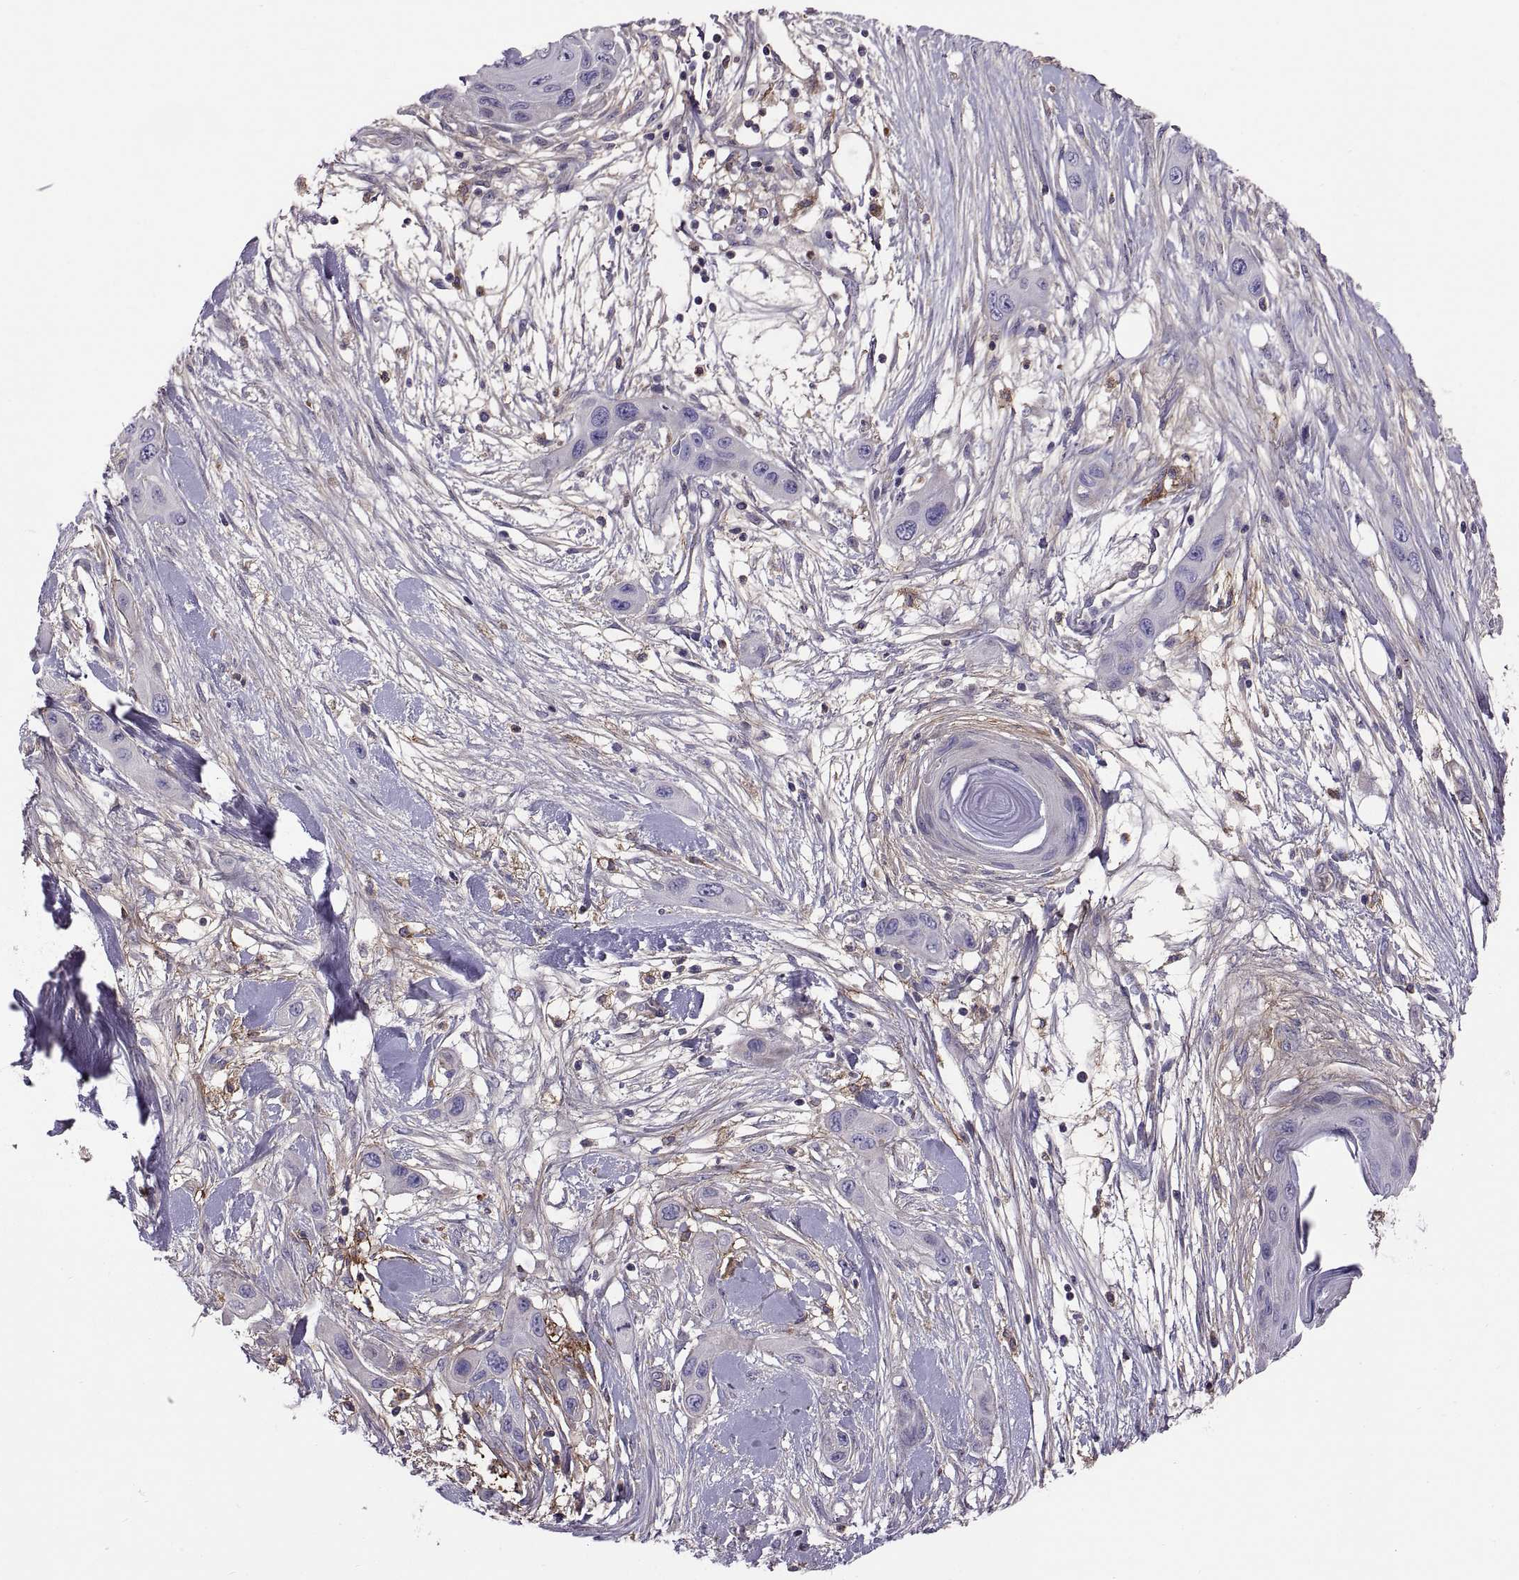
{"staining": {"intensity": "negative", "quantity": "none", "location": "none"}, "tissue": "skin cancer", "cell_type": "Tumor cells", "image_type": "cancer", "snomed": [{"axis": "morphology", "description": "Squamous cell carcinoma, NOS"}, {"axis": "topography", "description": "Skin"}], "caption": "Skin cancer was stained to show a protein in brown. There is no significant positivity in tumor cells.", "gene": "EMILIN2", "patient": {"sex": "male", "age": 79}}